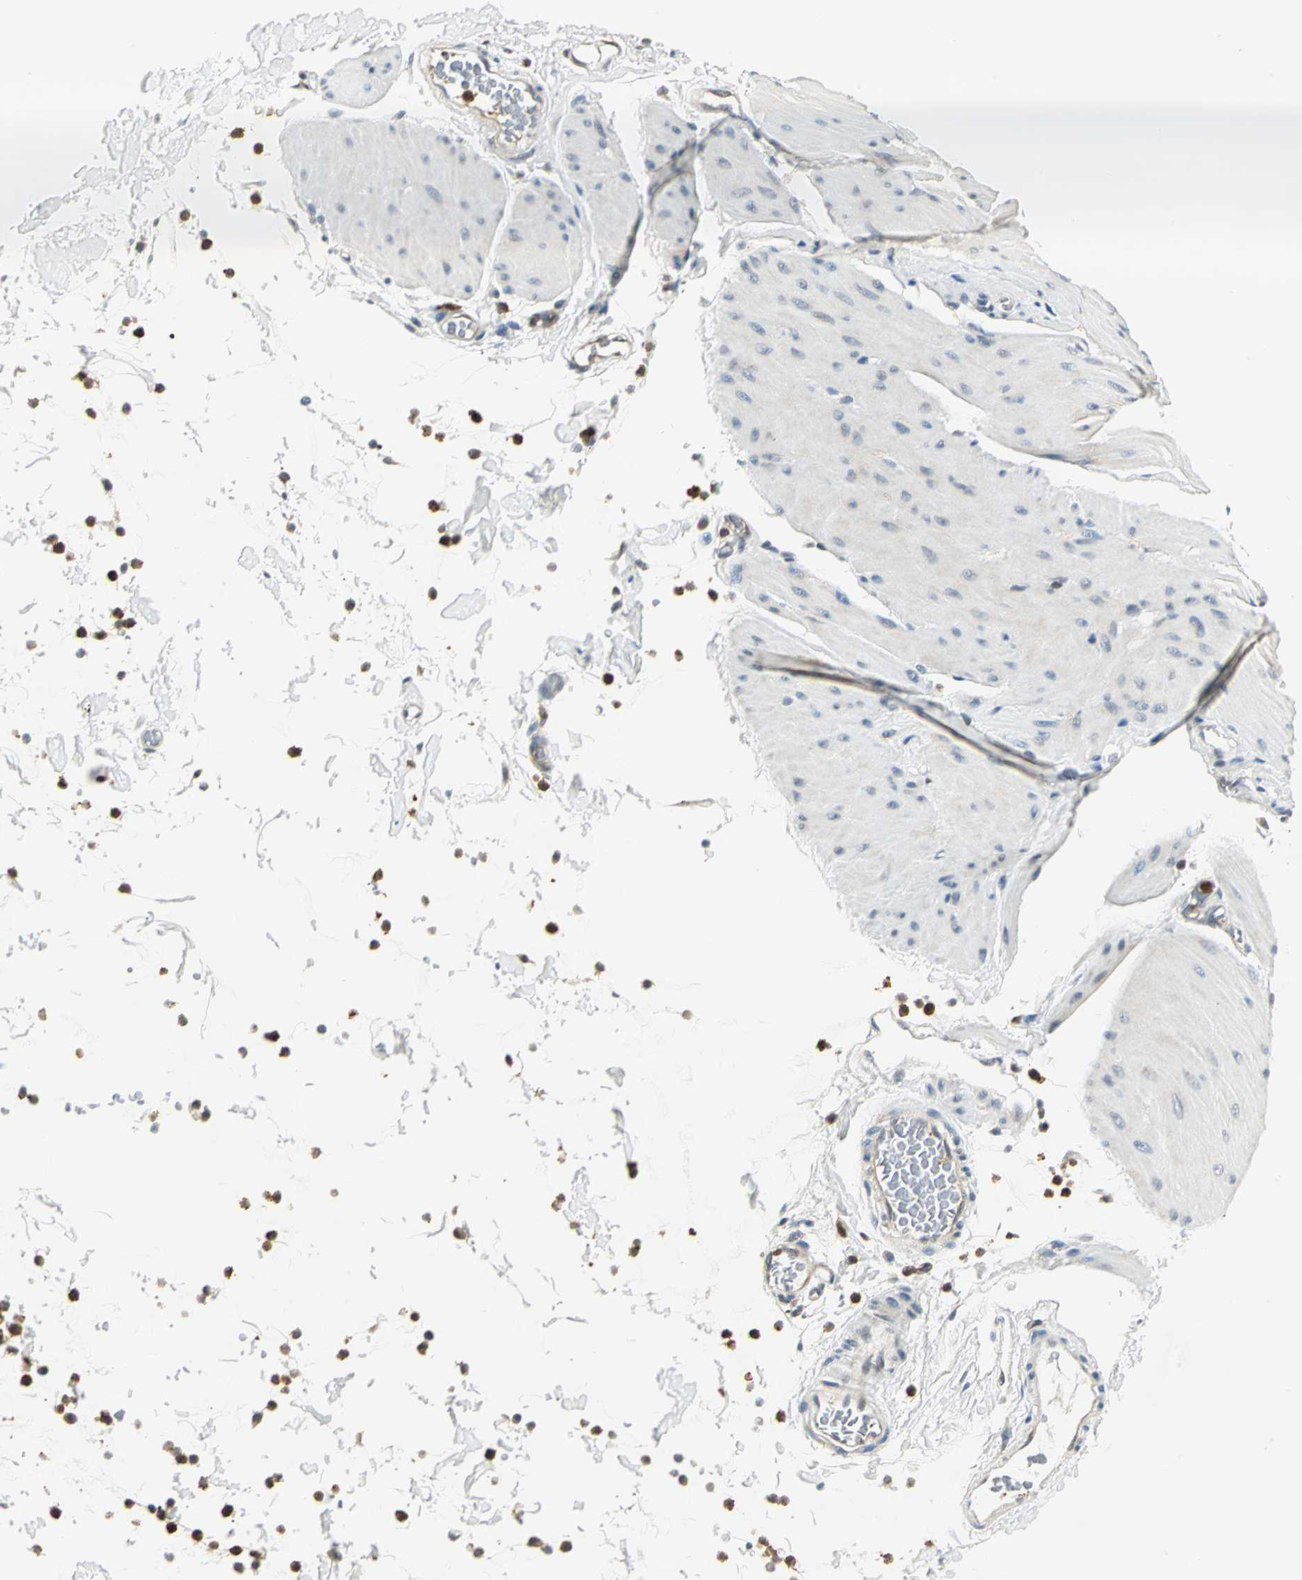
{"staining": {"intensity": "weak", "quantity": "<25%", "location": "cytoplasmic/membranous"}, "tissue": "smooth muscle", "cell_type": "Smooth muscle cells", "image_type": "normal", "snomed": [{"axis": "morphology", "description": "Normal tissue, NOS"}, {"axis": "topography", "description": "Smooth muscle"}, {"axis": "topography", "description": "Colon"}], "caption": "High magnification brightfield microscopy of benign smooth muscle stained with DAB (3,3'-diaminobenzidine) (brown) and counterstained with hematoxylin (blue): smooth muscle cells show no significant expression.", "gene": "USP40", "patient": {"sex": "male", "age": 67}}